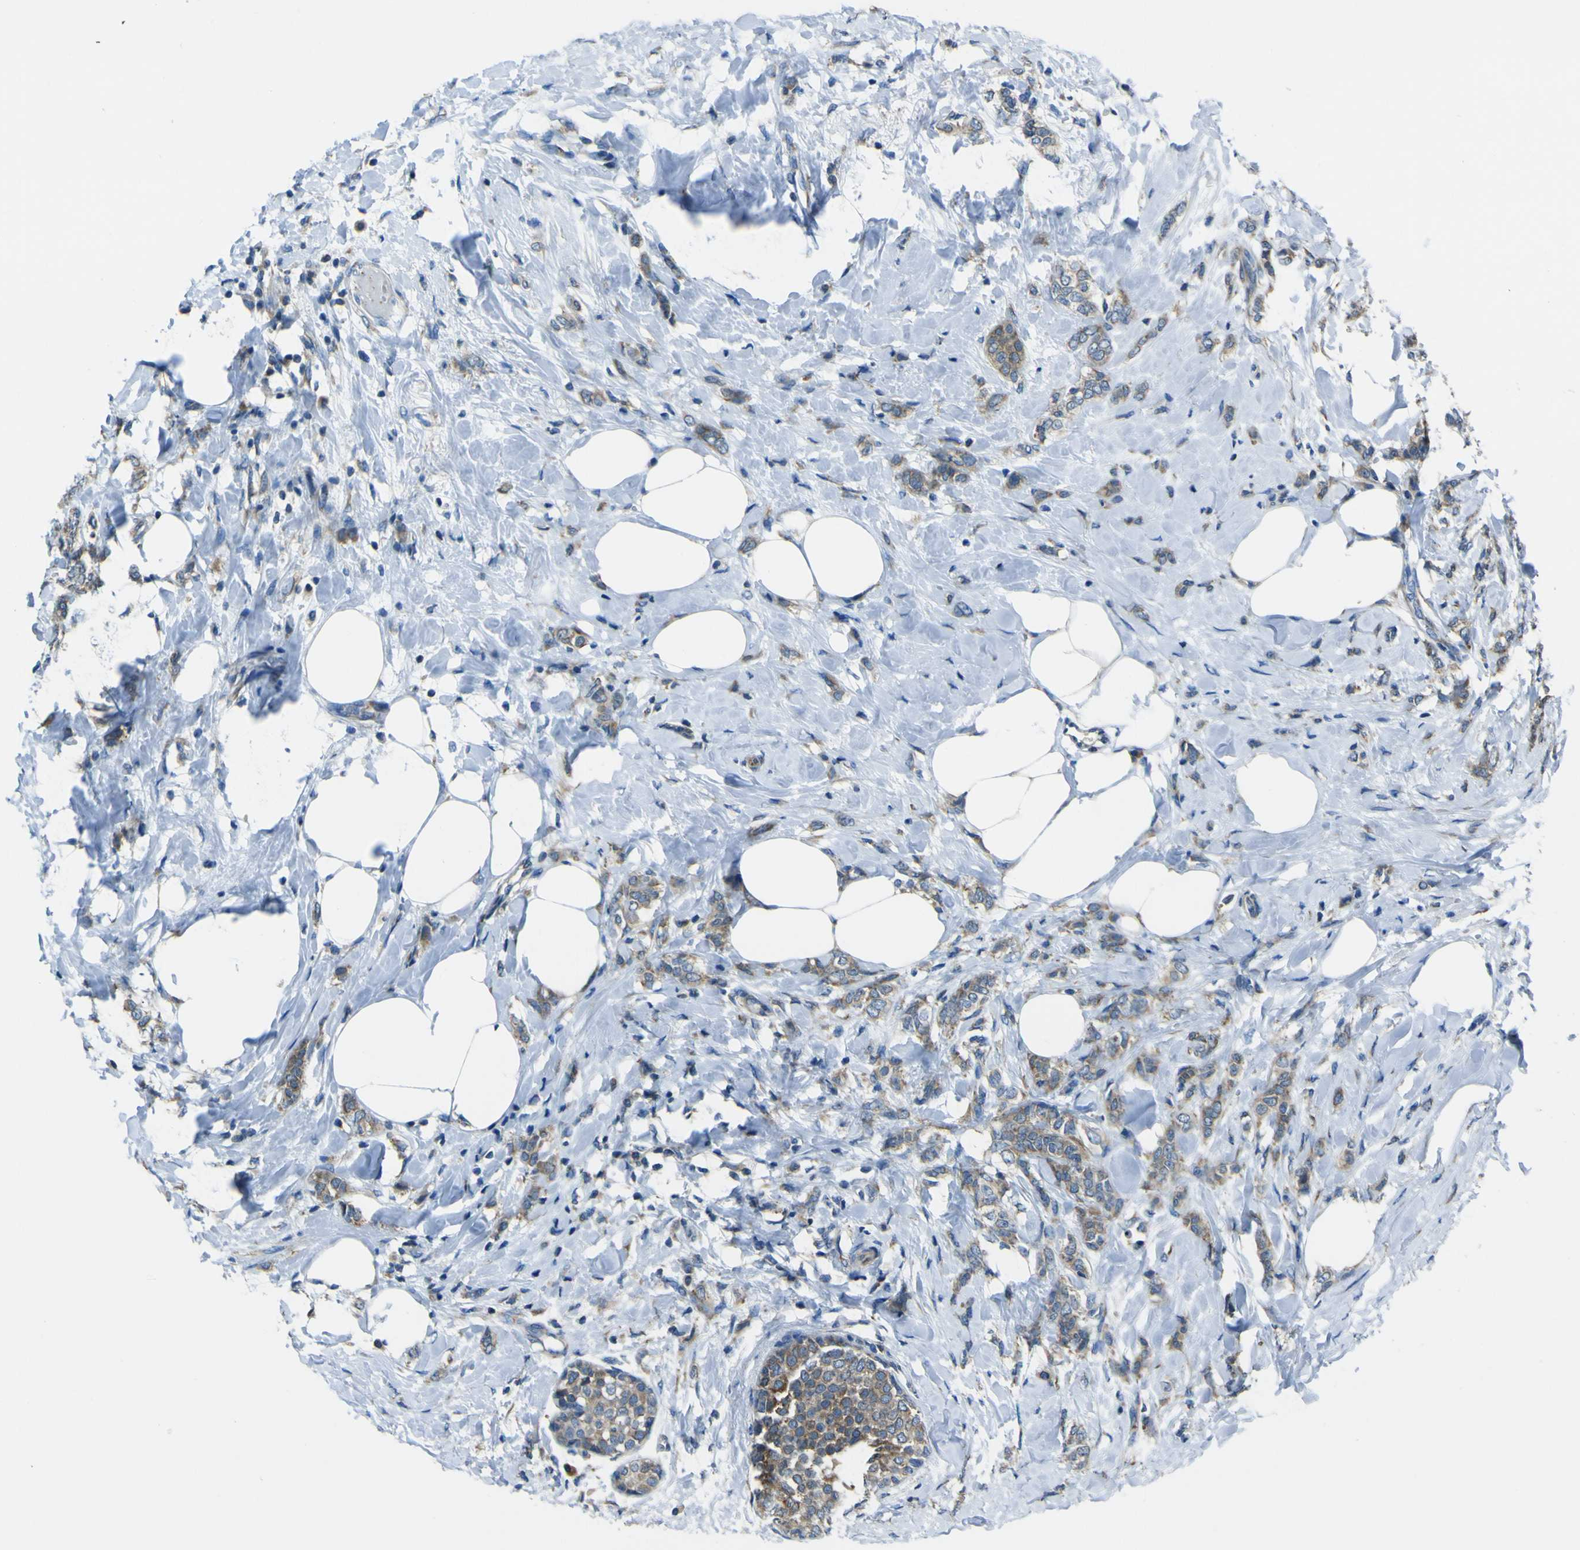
{"staining": {"intensity": "moderate", "quantity": ">75%", "location": "cytoplasmic/membranous"}, "tissue": "breast cancer", "cell_type": "Tumor cells", "image_type": "cancer", "snomed": [{"axis": "morphology", "description": "Lobular carcinoma, in situ"}, {"axis": "morphology", "description": "Lobular carcinoma"}, {"axis": "topography", "description": "Breast"}], "caption": "This photomicrograph exhibits immunohistochemistry (IHC) staining of human lobular carcinoma in situ (breast), with medium moderate cytoplasmic/membranous positivity in about >75% of tumor cells.", "gene": "STIM1", "patient": {"sex": "female", "age": 41}}